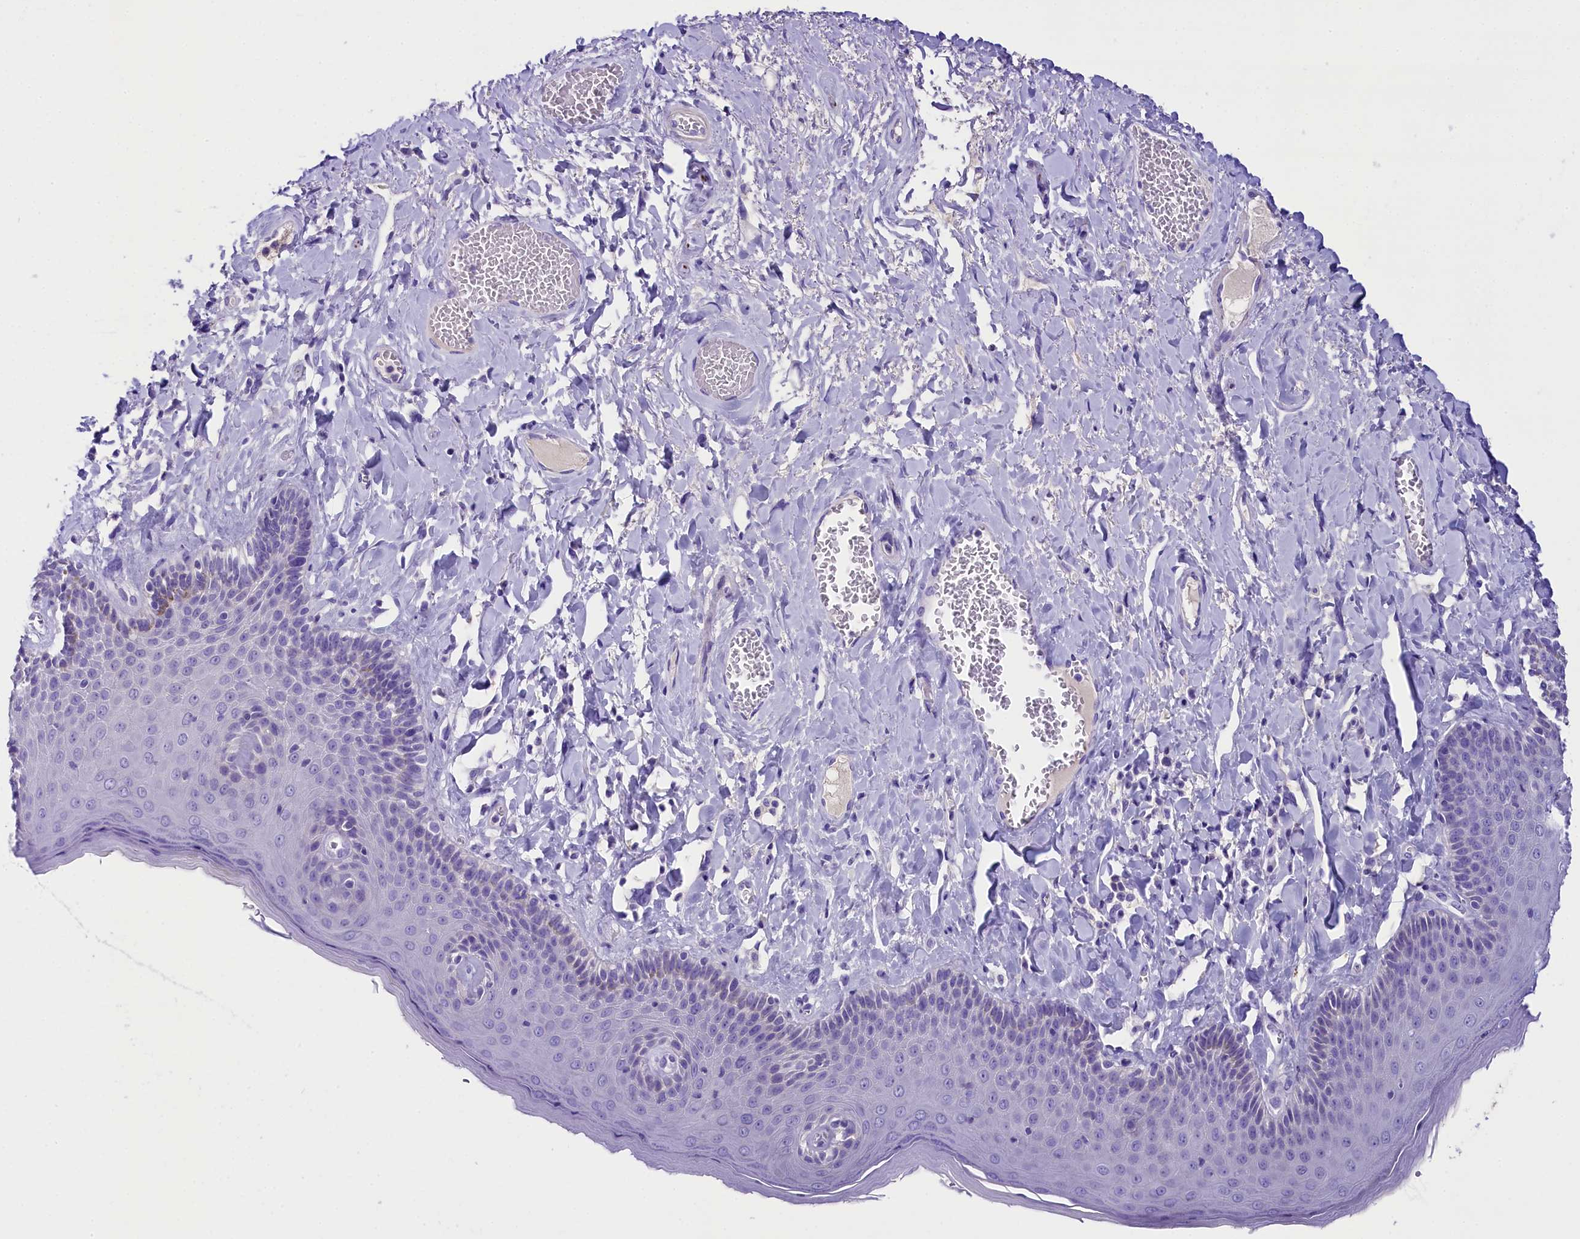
{"staining": {"intensity": "negative", "quantity": "none", "location": "none"}, "tissue": "skin", "cell_type": "Epidermal cells", "image_type": "normal", "snomed": [{"axis": "morphology", "description": "Normal tissue, NOS"}, {"axis": "topography", "description": "Anal"}], "caption": "Immunohistochemistry of benign skin displays no staining in epidermal cells.", "gene": "SKIDA1", "patient": {"sex": "male", "age": 69}}